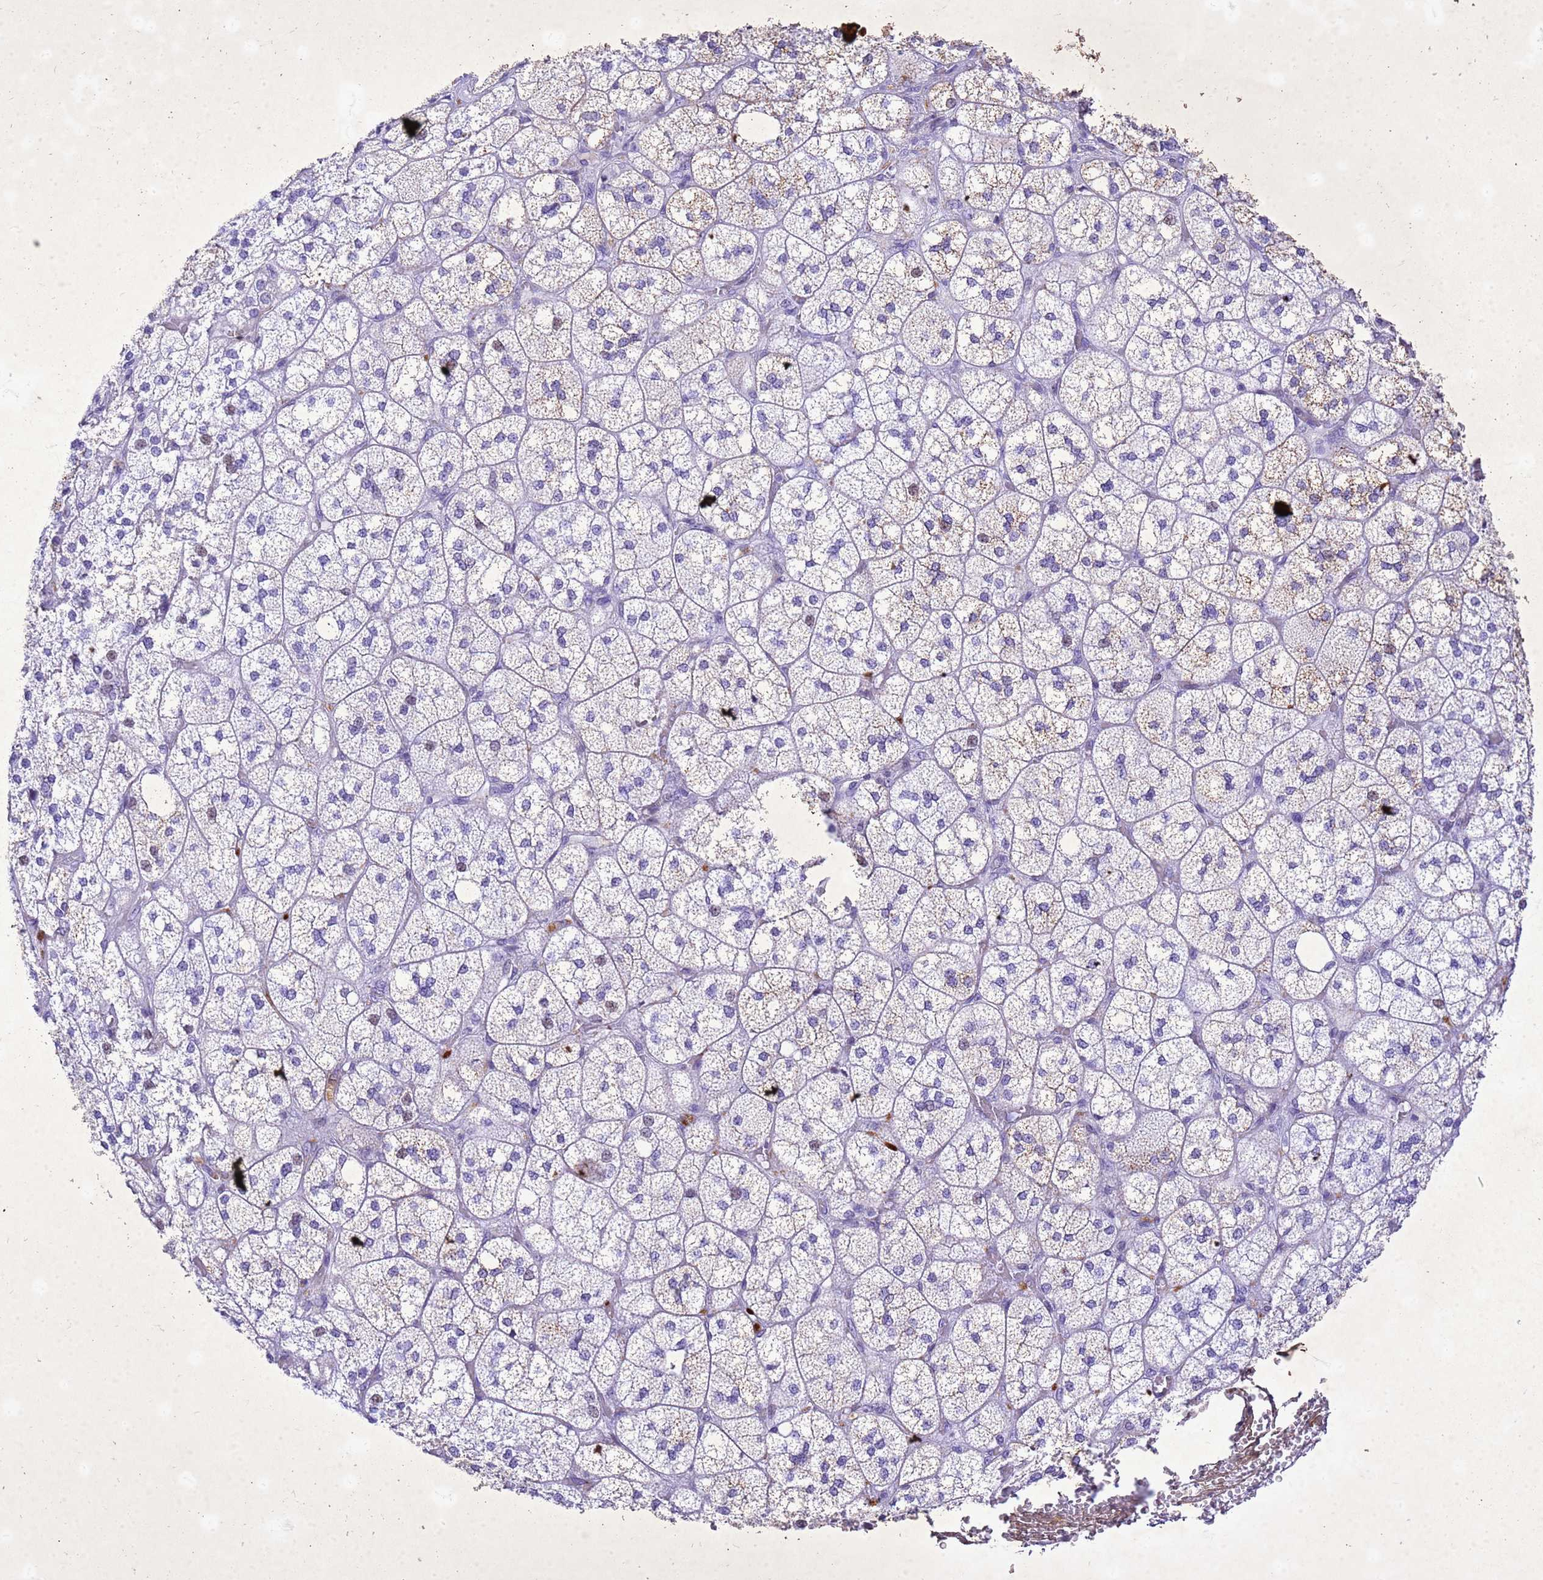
{"staining": {"intensity": "negative", "quantity": "none", "location": "none"}, "tissue": "adrenal gland", "cell_type": "Glandular cells", "image_type": "normal", "snomed": [{"axis": "morphology", "description": "Normal tissue, NOS"}, {"axis": "topography", "description": "Adrenal gland"}], "caption": "The IHC image has no significant positivity in glandular cells of adrenal gland. Brightfield microscopy of immunohistochemistry (IHC) stained with DAB (brown) and hematoxylin (blue), captured at high magnification.", "gene": "COPS9", "patient": {"sex": "male", "age": 61}}